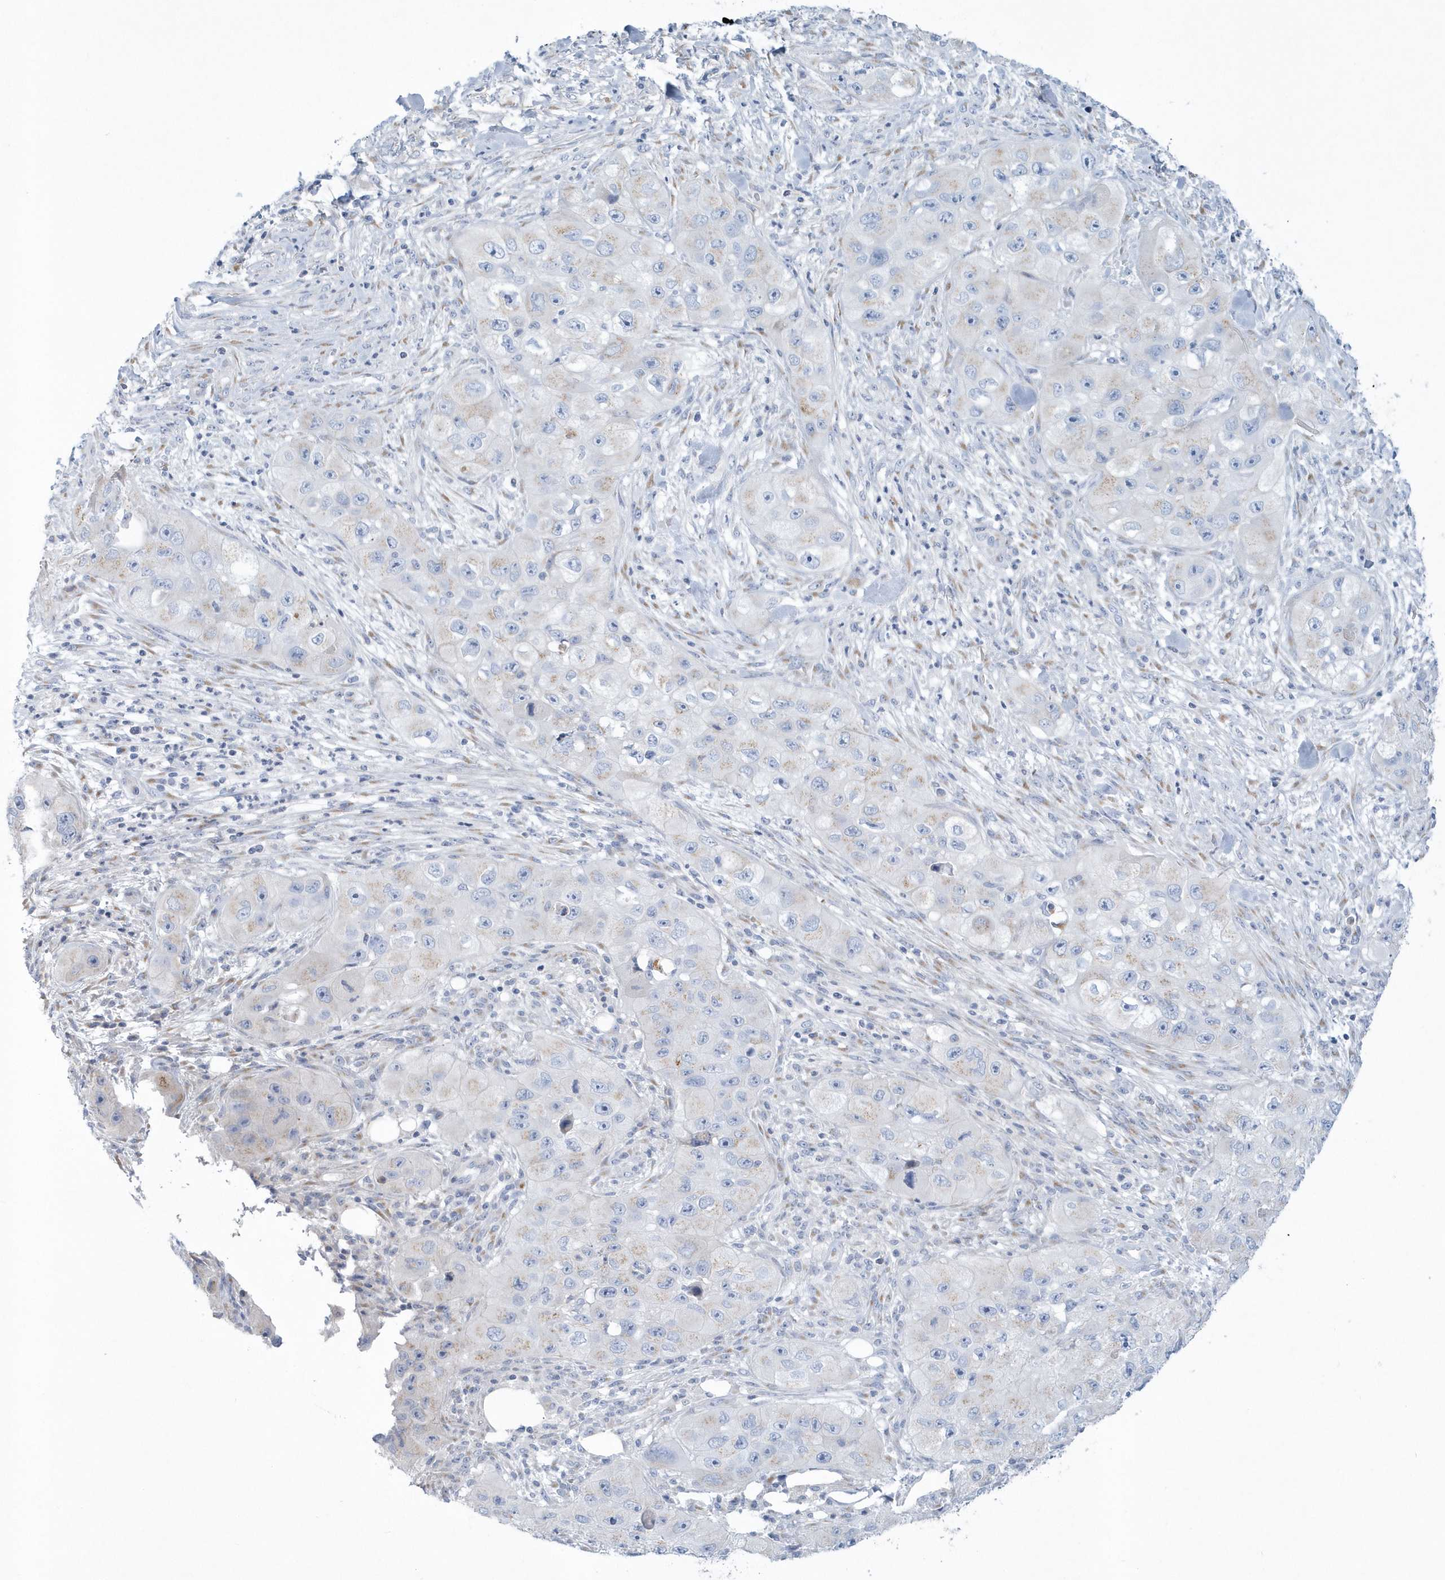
{"staining": {"intensity": "negative", "quantity": "none", "location": "none"}, "tissue": "skin cancer", "cell_type": "Tumor cells", "image_type": "cancer", "snomed": [{"axis": "morphology", "description": "Squamous cell carcinoma, NOS"}, {"axis": "topography", "description": "Skin"}, {"axis": "topography", "description": "Subcutis"}], "caption": "The photomicrograph reveals no significant expression in tumor cells of skin squamous cell carcinoma. (Stains: DAB (3,3'-diaminobenzidine) immunohistochemistry (IHC) with hematoxylin counter stain, Microscopy: brightfield microscopy at high magnification).", "gene": "SPATA18", "patient": {"sex": "male", "age": 73}}